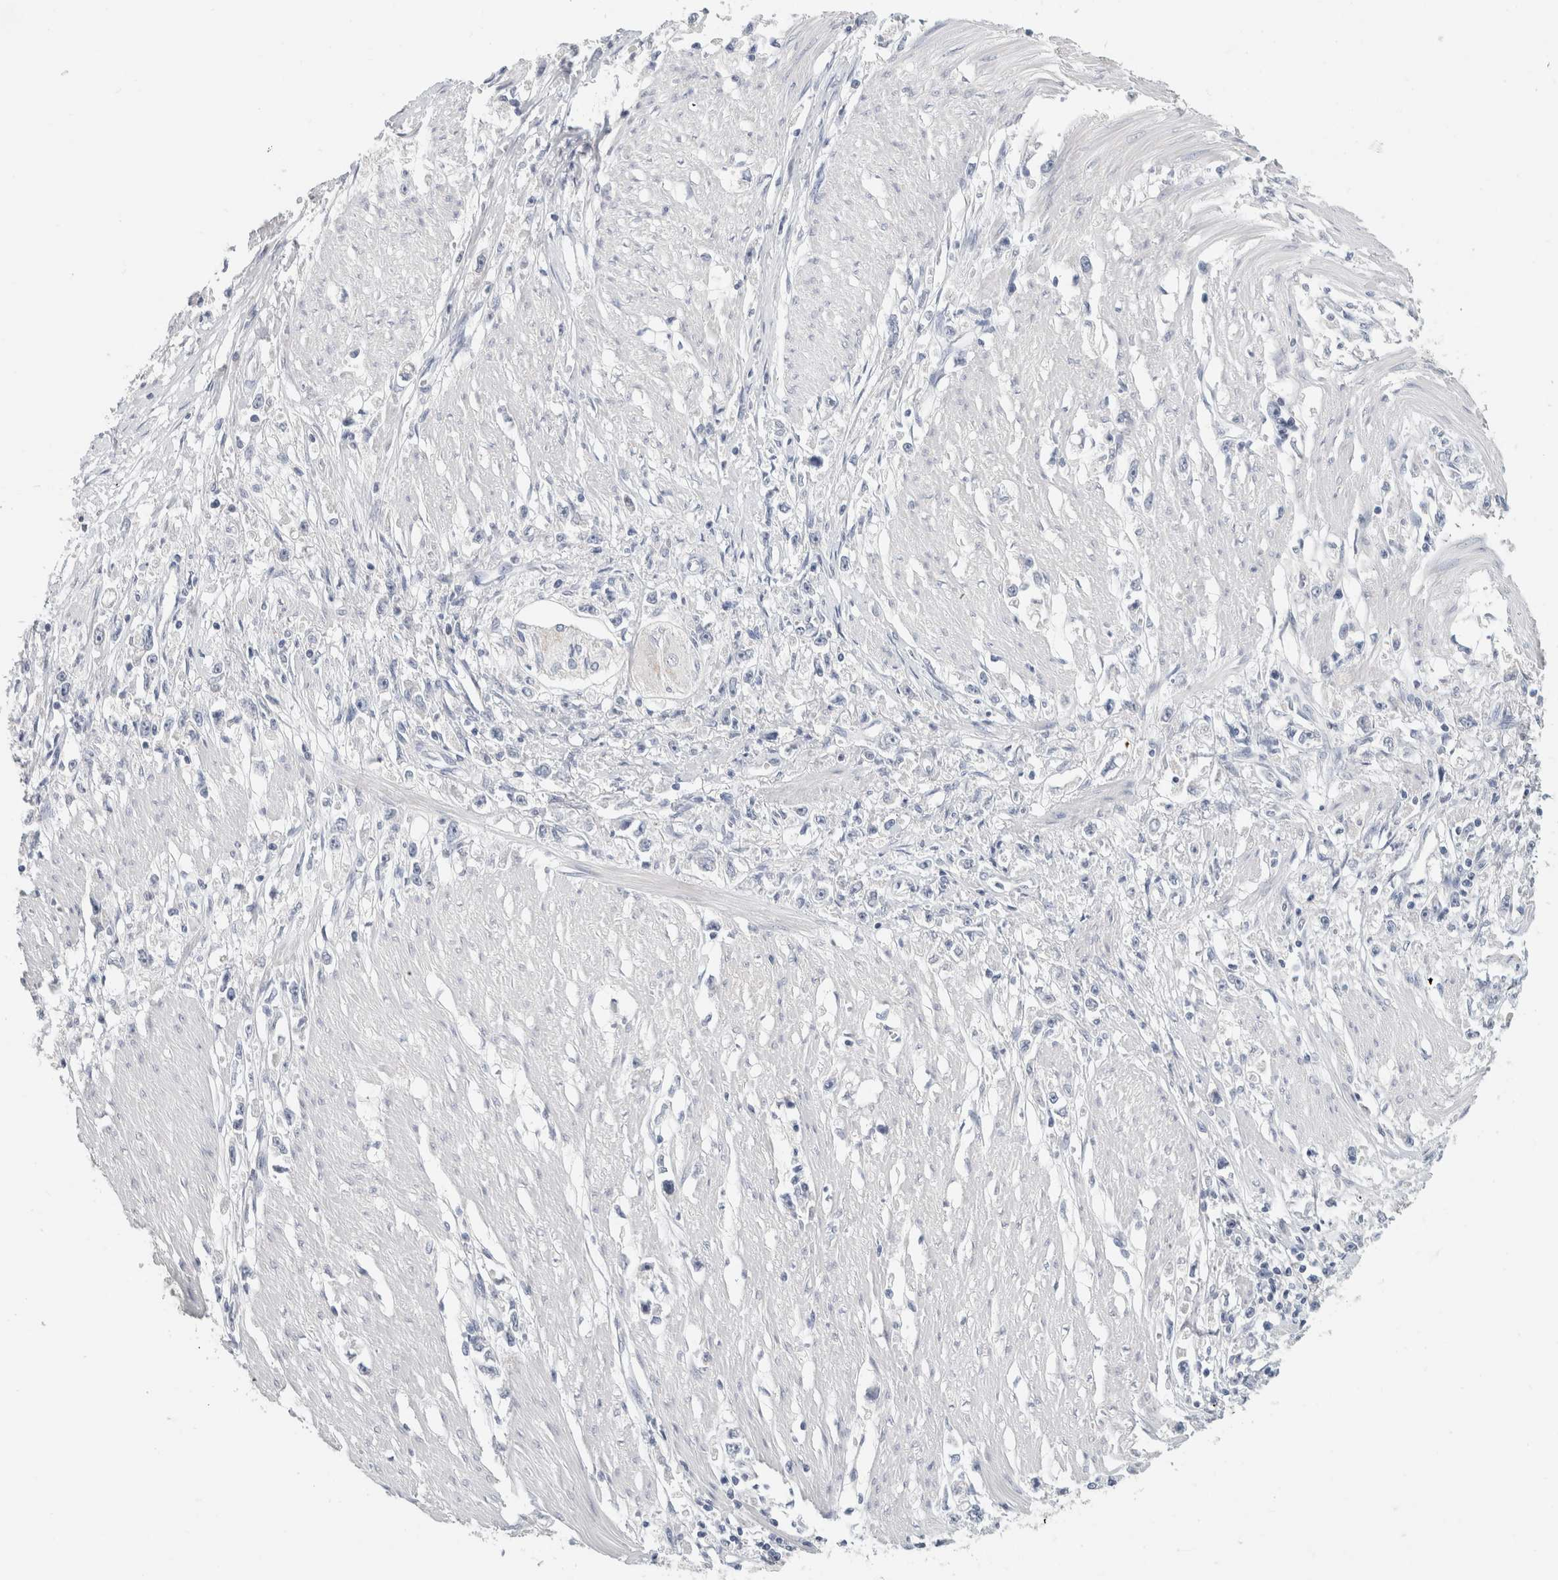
{"staining": {"intensity": "negative", "quantity": "none", "location": "none"}, "tissue": "stomach cancer", "cell_type": "Tumor cells", "image_type": "cancer", "snomed": [{"axis": "morphology", "description": "Adenocarcinoma, NOS"}, {"axis": "topography", "description": "Stomach"}], "caption": "Immunohistochemistry (IHC) of human stomach cancer reveals no staining in tumor cells.", "gene": "BCAN", "patient": {"sex": "female", "age": 59}}